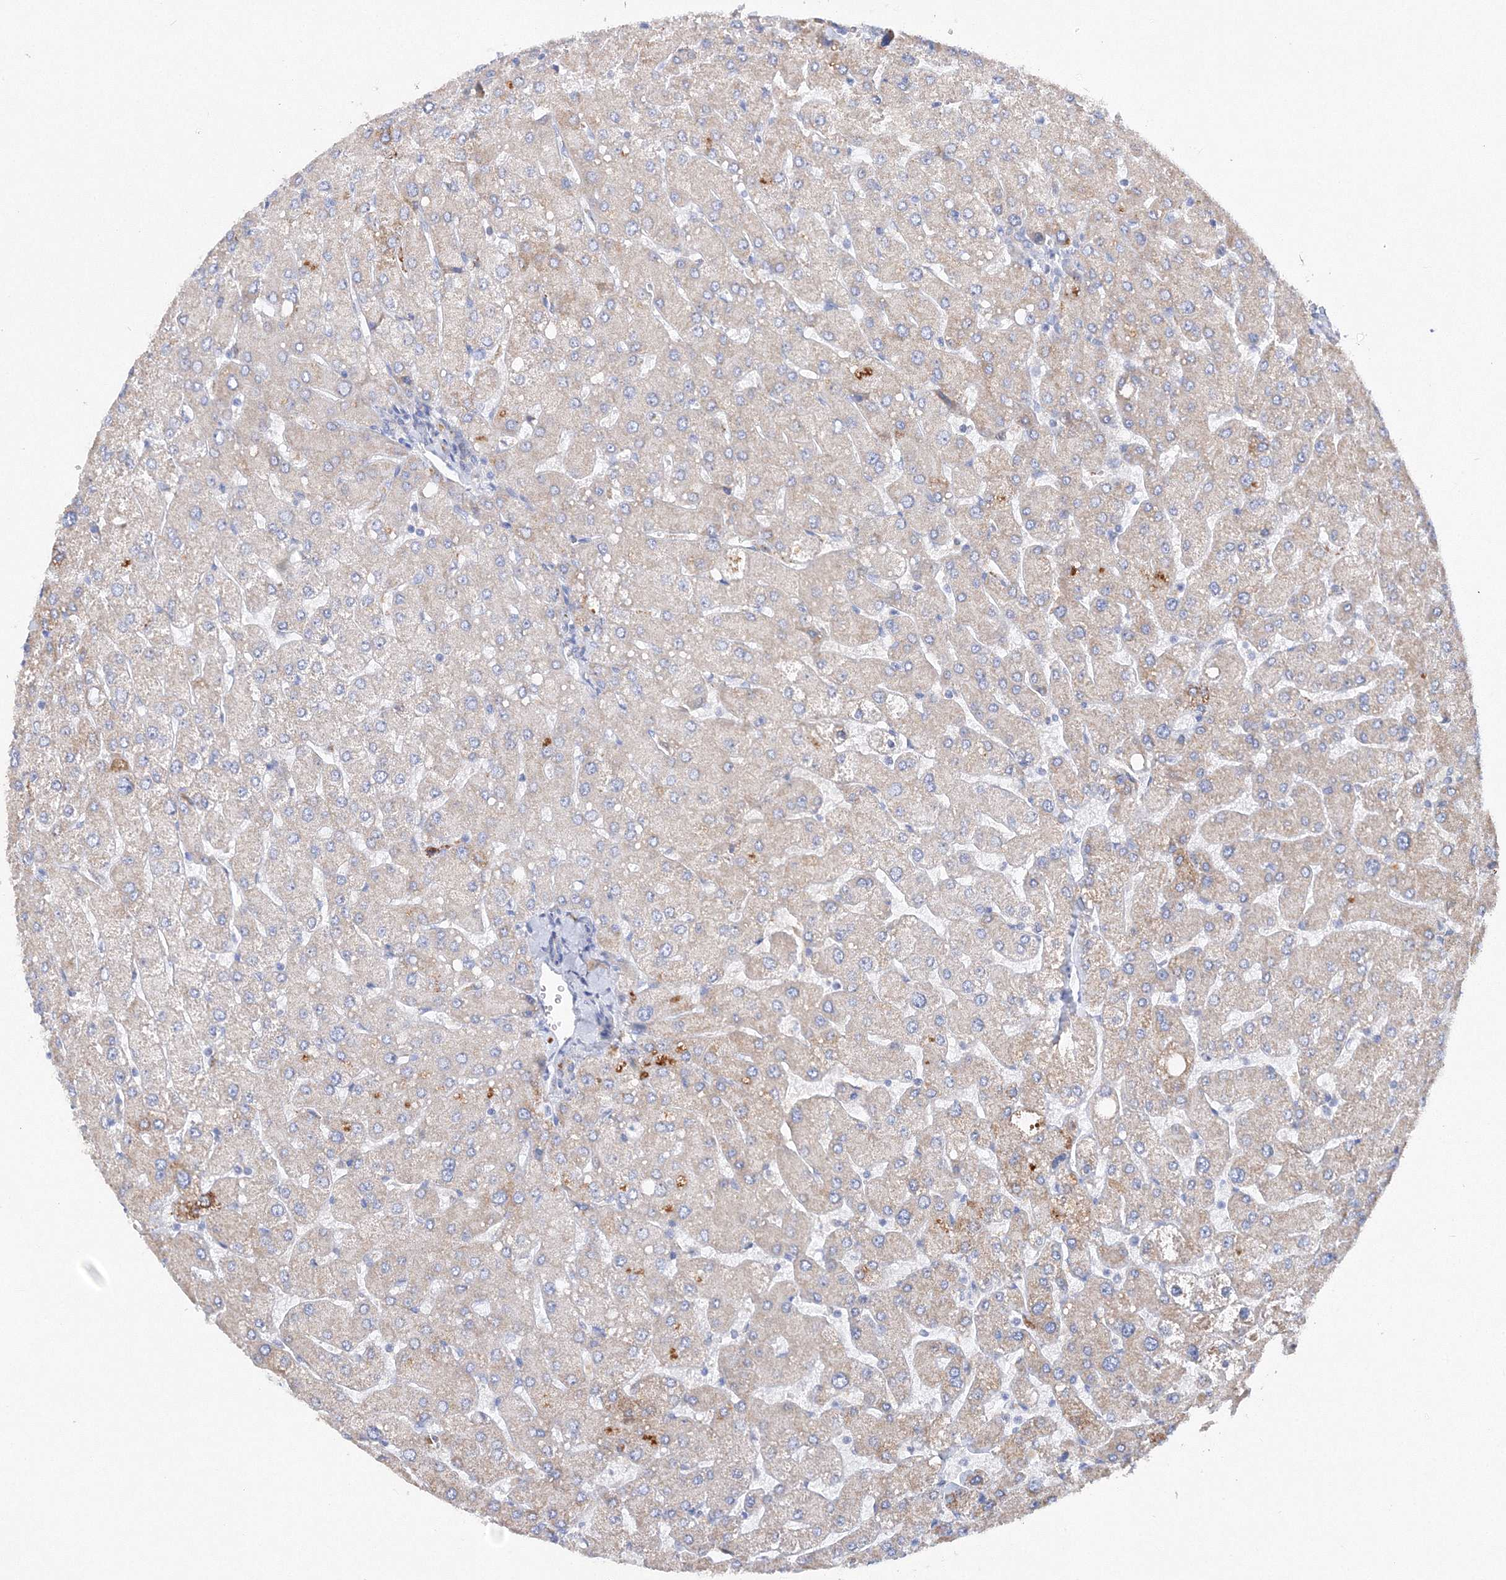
{"staining": {"intensity": "negative", "quantity": "none", "location": "none"}, "tissue": "liver", "cell_type": "Cholangiocytes", "image_type": "normal", "snomed": [{"axis": "morphology", "description": "Normal tissue, NOS"}, {"axis": "topography", "description": "Liver"}], "caption": "DAB immunohistochemical staining of benign liver shows no significant positivity in cholangiocytes. The staining was performed using DAB (3,3'-diaminobenzidine) to visualize the protein expression in brown, while the nuclei were stained in blue with hematoxylin (Magnification: 20x).", "gene": "MERTK", "patient": {"sex": "male", "age": 55}}